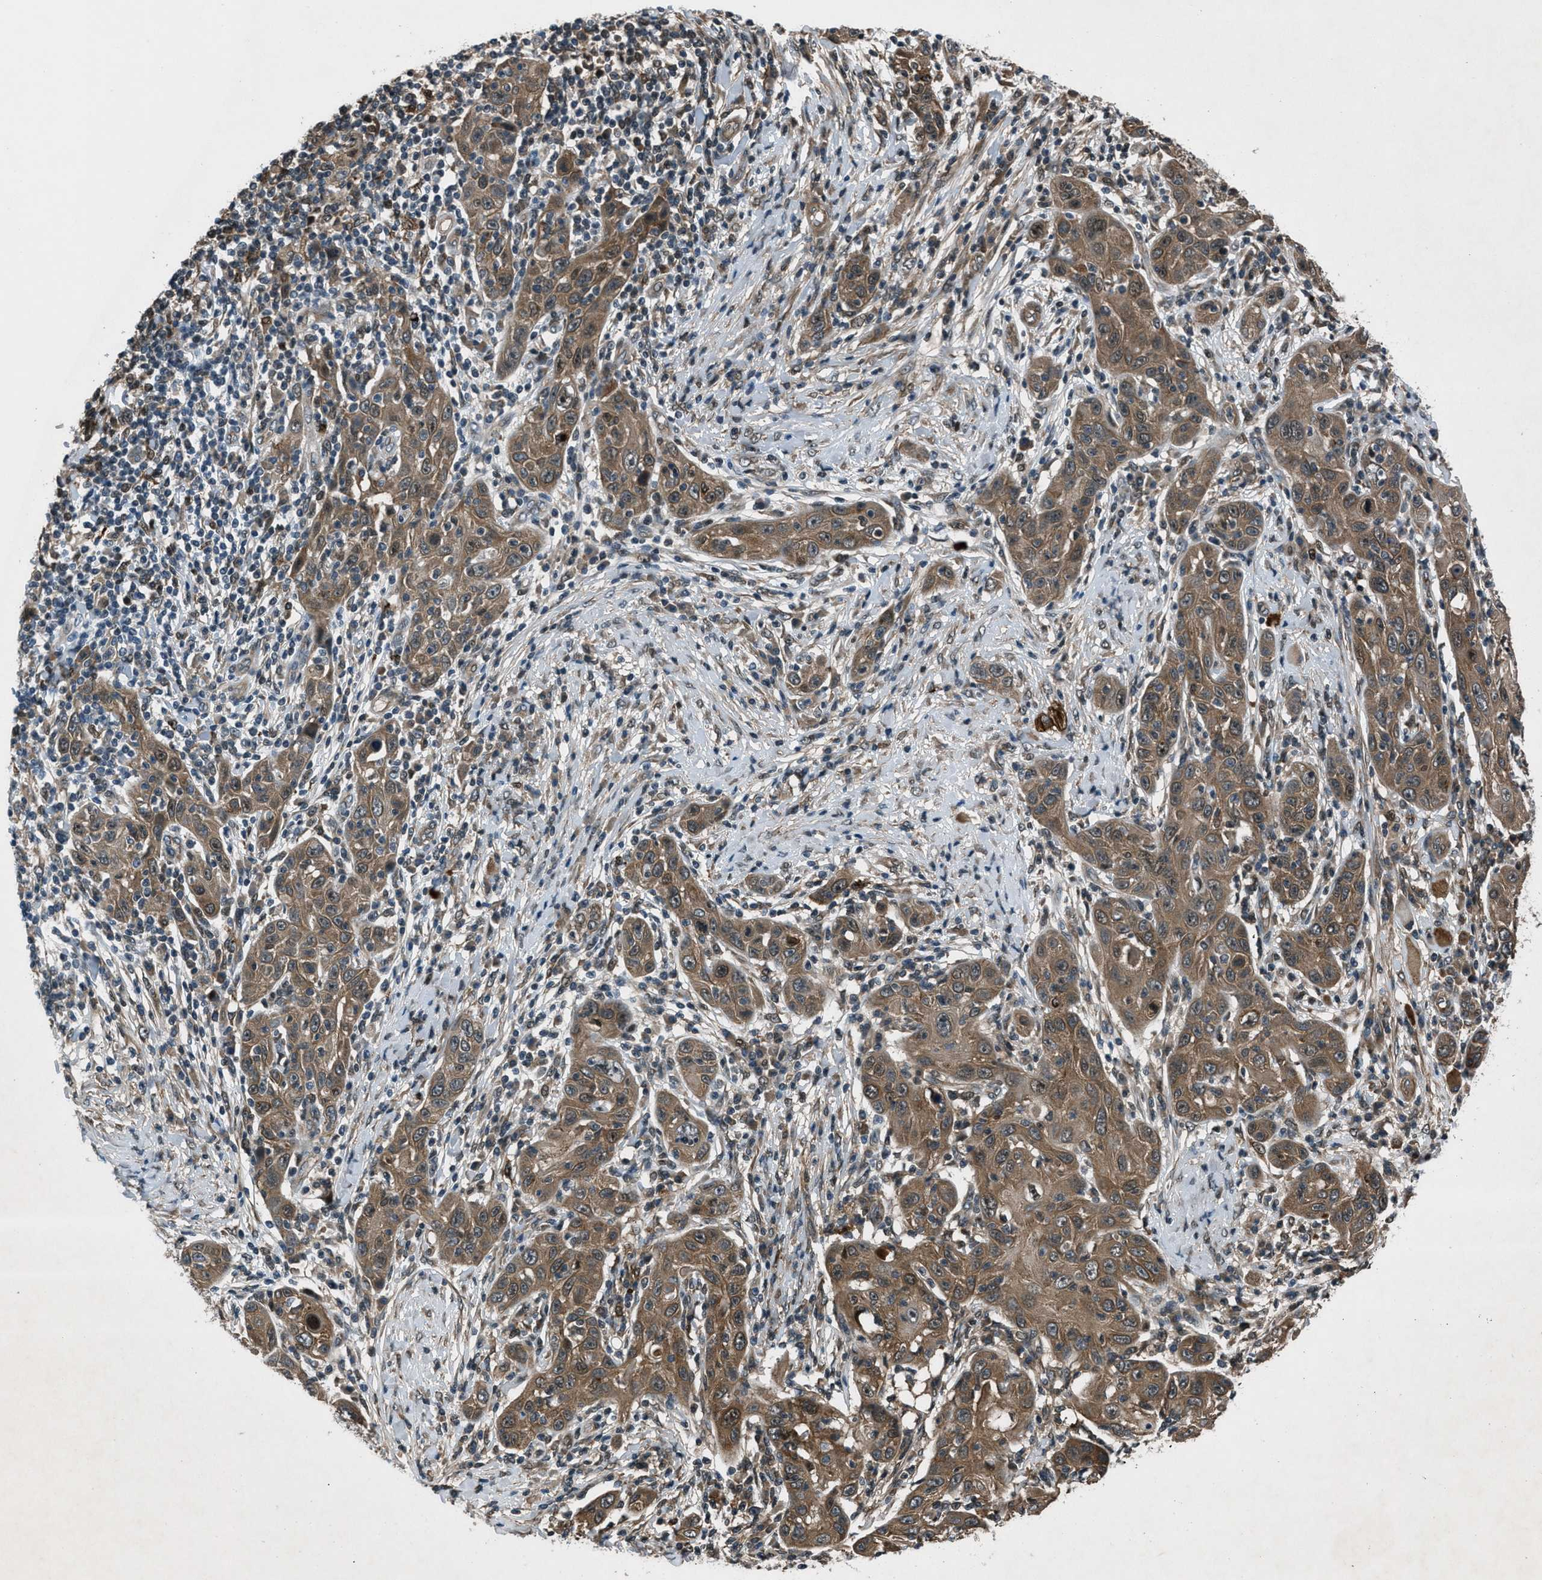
{"staining": {"intensity": "moderate", "quantity": ">75%", "location": "cytoplasmic/membranous"}, "tissue": "skin cancer", "cell_type": "Tumor cells", "image_type": "cancer", "snomed": [{"axis": "morphology", "description": "Squamous cell carcinoma, NOS"}, {"axis": "topography", "description": "Skin"}], "caption": "Tumor cells exhibit medium levels of moderate cytoplasmic/membranous expression in about >75% of cells in human squamous cell carcinoma (skin). Immunohistochemistry stains the protein in brown and the nuclei are stained blue.", "gene": "EPSTI1", "patient": {"sex": "female", "age": 88}}